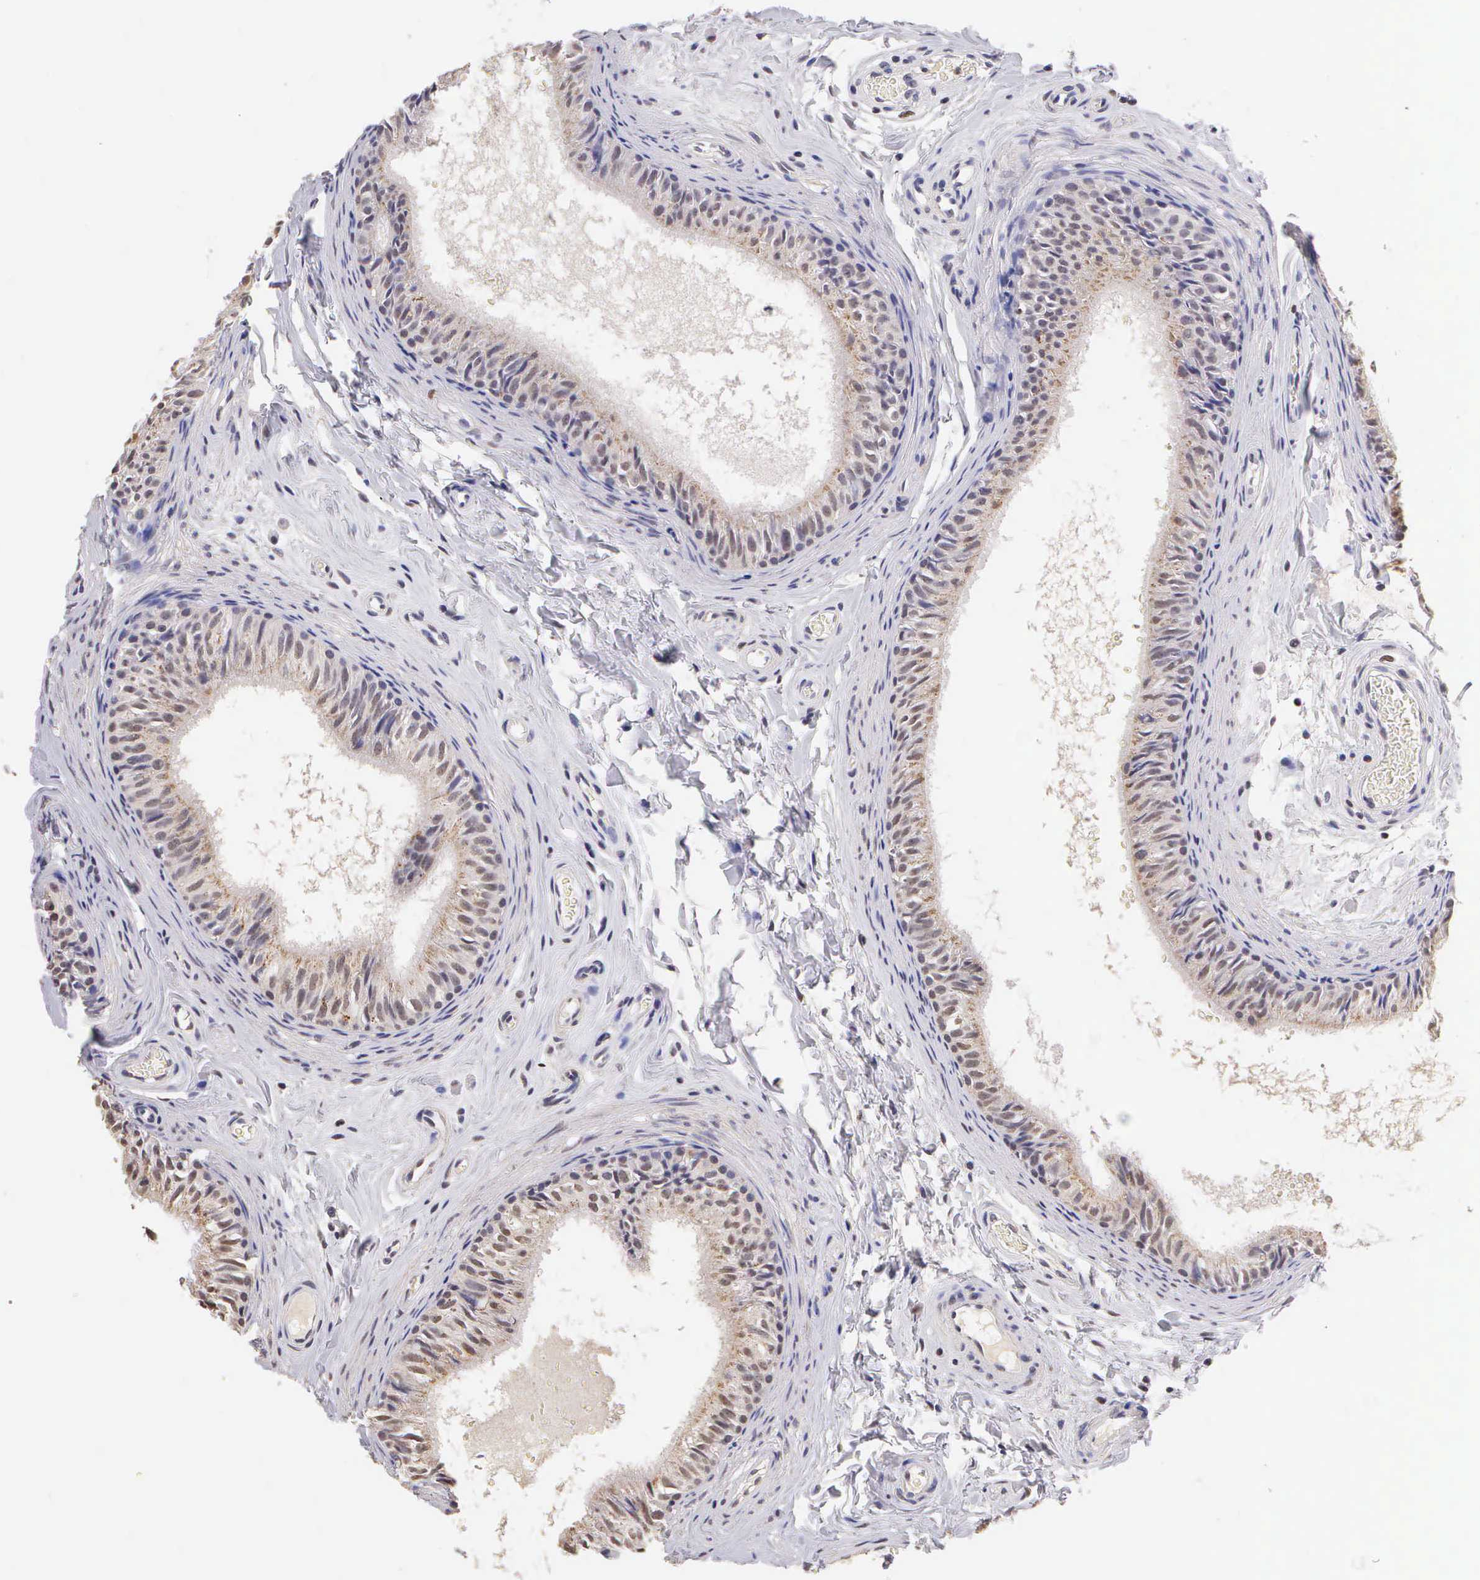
{"staining": {"intensity": "weak", "quantity": ">75%", "location": "nuclear"}, "tissue": "epididymis", "cell_type": "Glandular cells", "image_type": "normal", "snomed": [{"axis": "morphology", "description": "Normal tissue, NOS"}, {"axis": "topography", "description": "Epididymis"}], "caption": "A low amount of weak nuclear staining is identified in about >75% of glandular cells in normal epididymis.", "gene": "MKI67", "patient": {"sex": "male", "age": 23}}